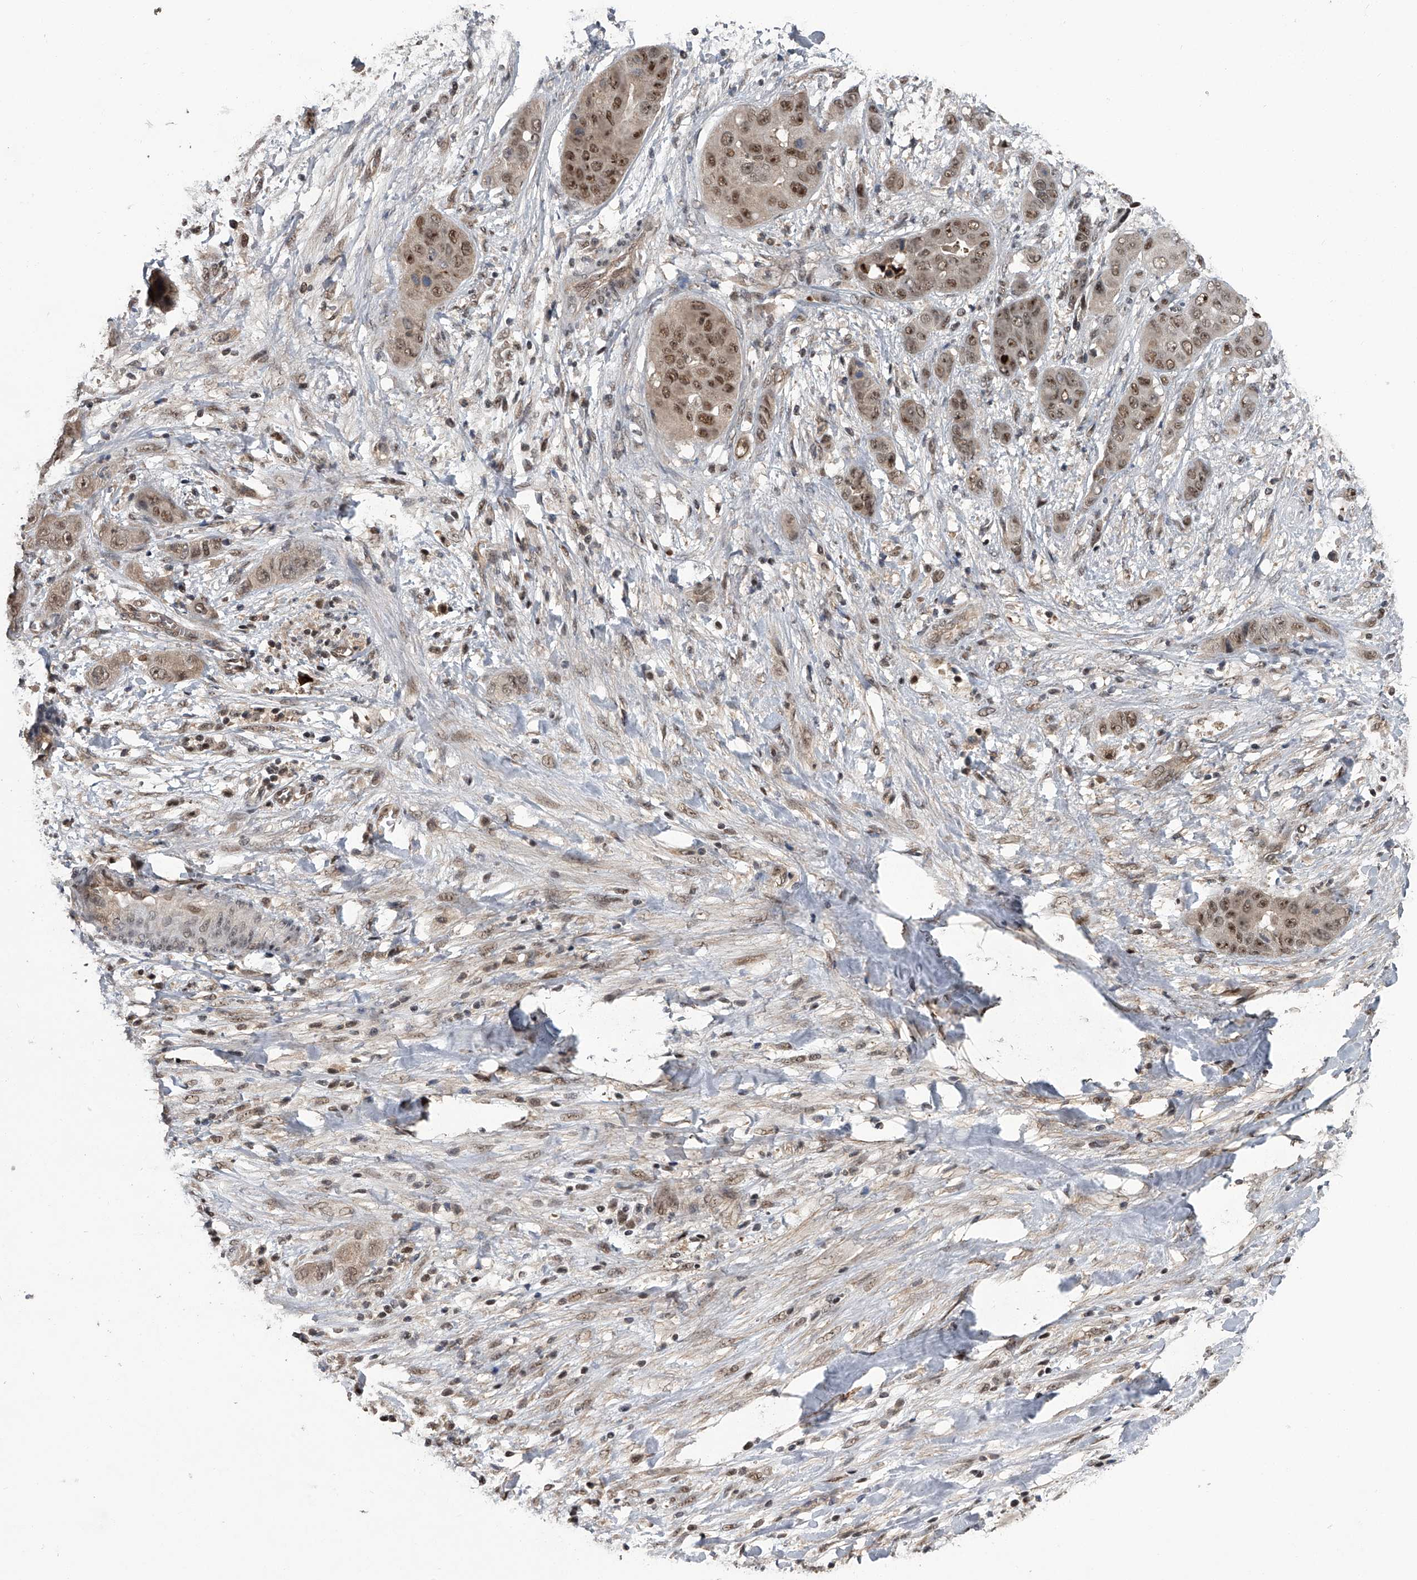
{"staining": {"intensity": "moderate", "quantity": ">75%", "location": "nuclear"}, "tissue": "liver cancer", "cell_type": "Tumor cells", "image_type": "cancer", "snomed": [{"axis": "morphology", "description": "Cholangiocarcinoma"}, {"axis": "topography", "description": "Liver"}], "caption": "There is medium levels of moderate nuclear staining in tumor cells of cholangiocarcinoma (liver), as demonstrated by immunohistochemical staining (brown color).", "gene": "SLC12A8", "patient": {"sex": "female", "age": 52}}